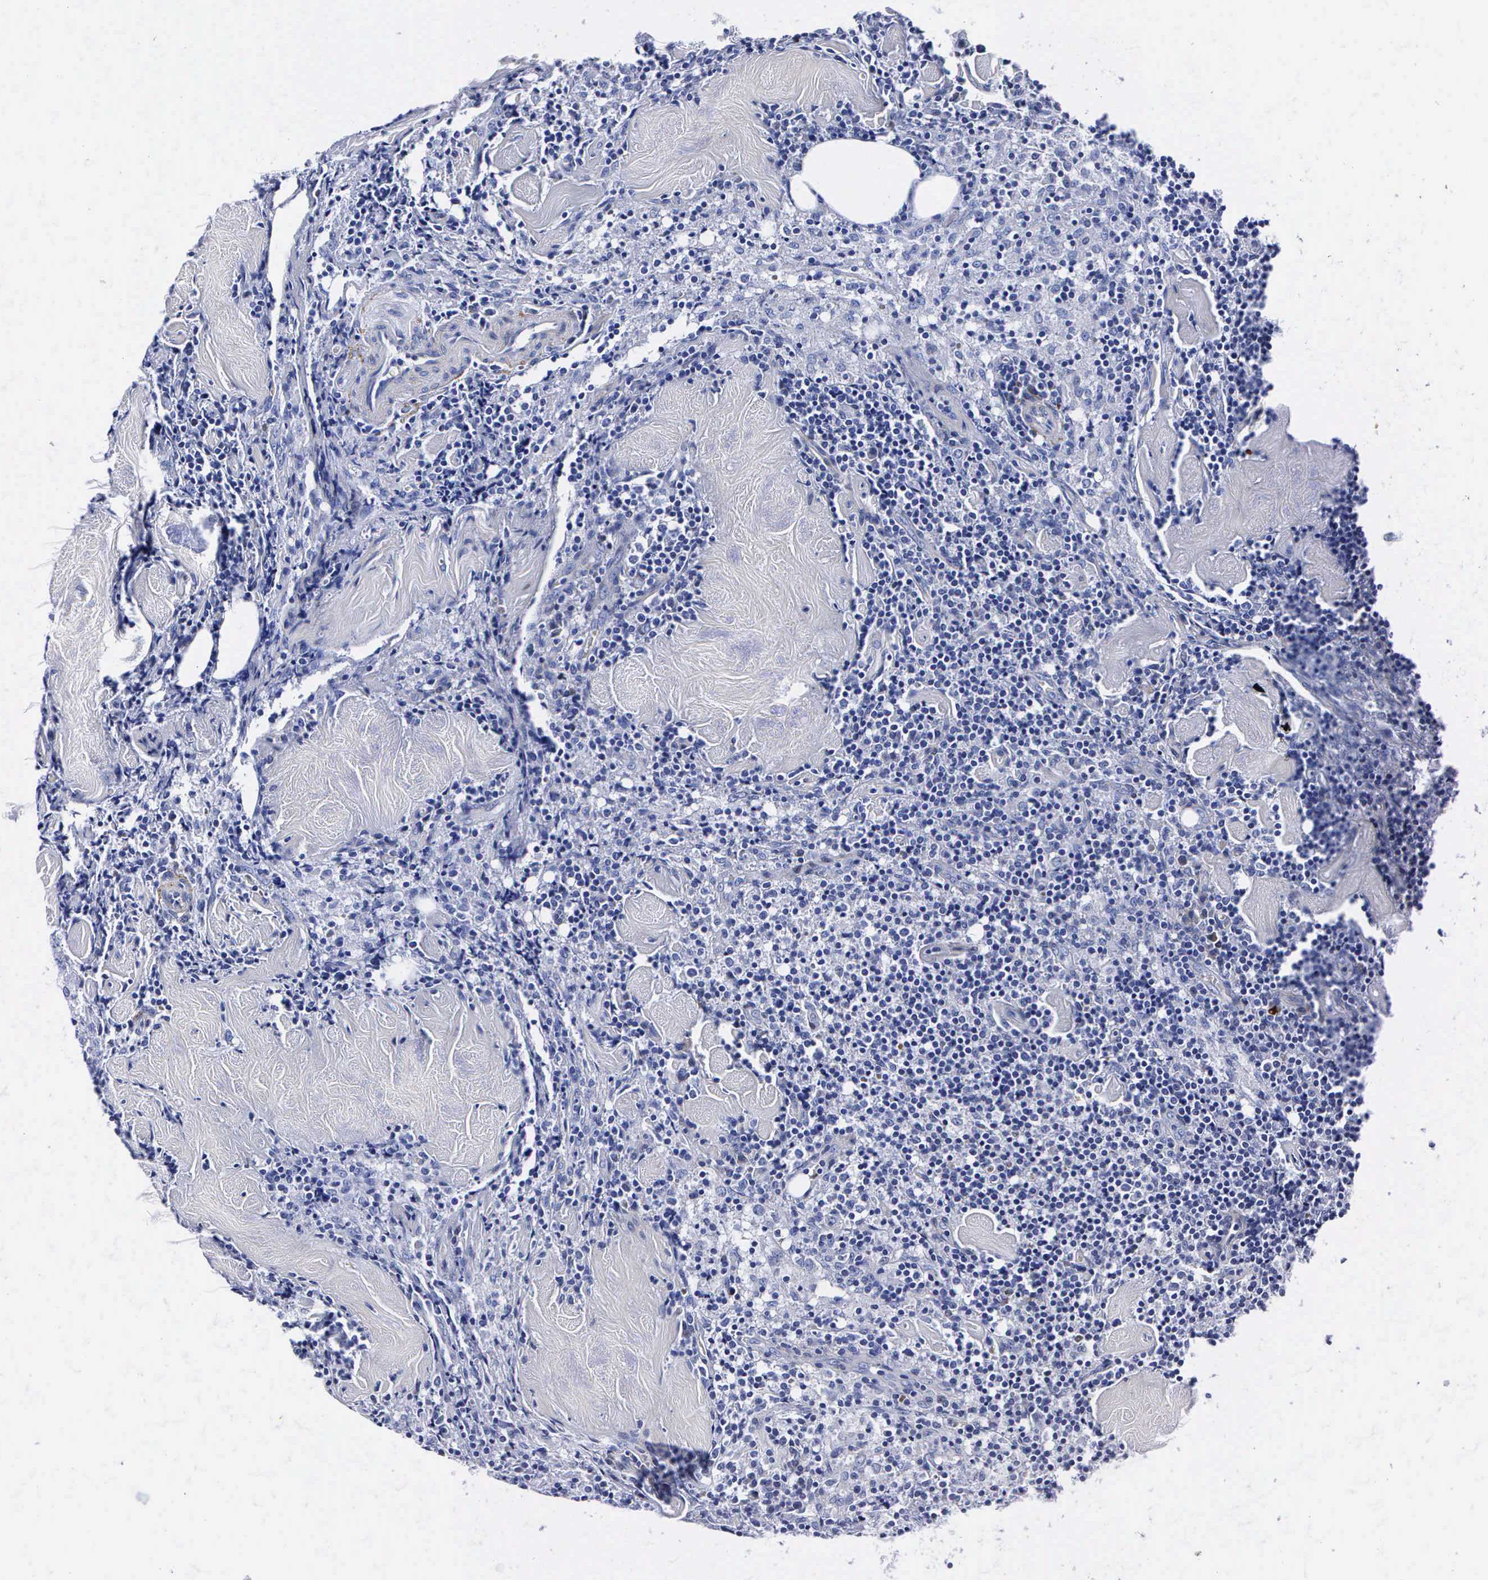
{"staining": {"intensity": "negative", "quantity": "none", "location": "none"}, "tissue": "lymph node", "cell_type": "Germinal center cells", "image_type": "normal", "snomed": [{"axis": "morphology", "description": "Normal tissue, NOS"}, {"axis": "topography", "description": "Lymph node"}], "caption": "DAB immunohistochemical staining of unremarkable lymph node displays no significant expression in germinal center cells. Brightfield microscopy of immunohistochemistry (IHC) stained with DAB (brown) and hematoxylin (blue), captured at high magnification.", "gene": "ENO2", "patient": {"sex": "male", "age": 67}}